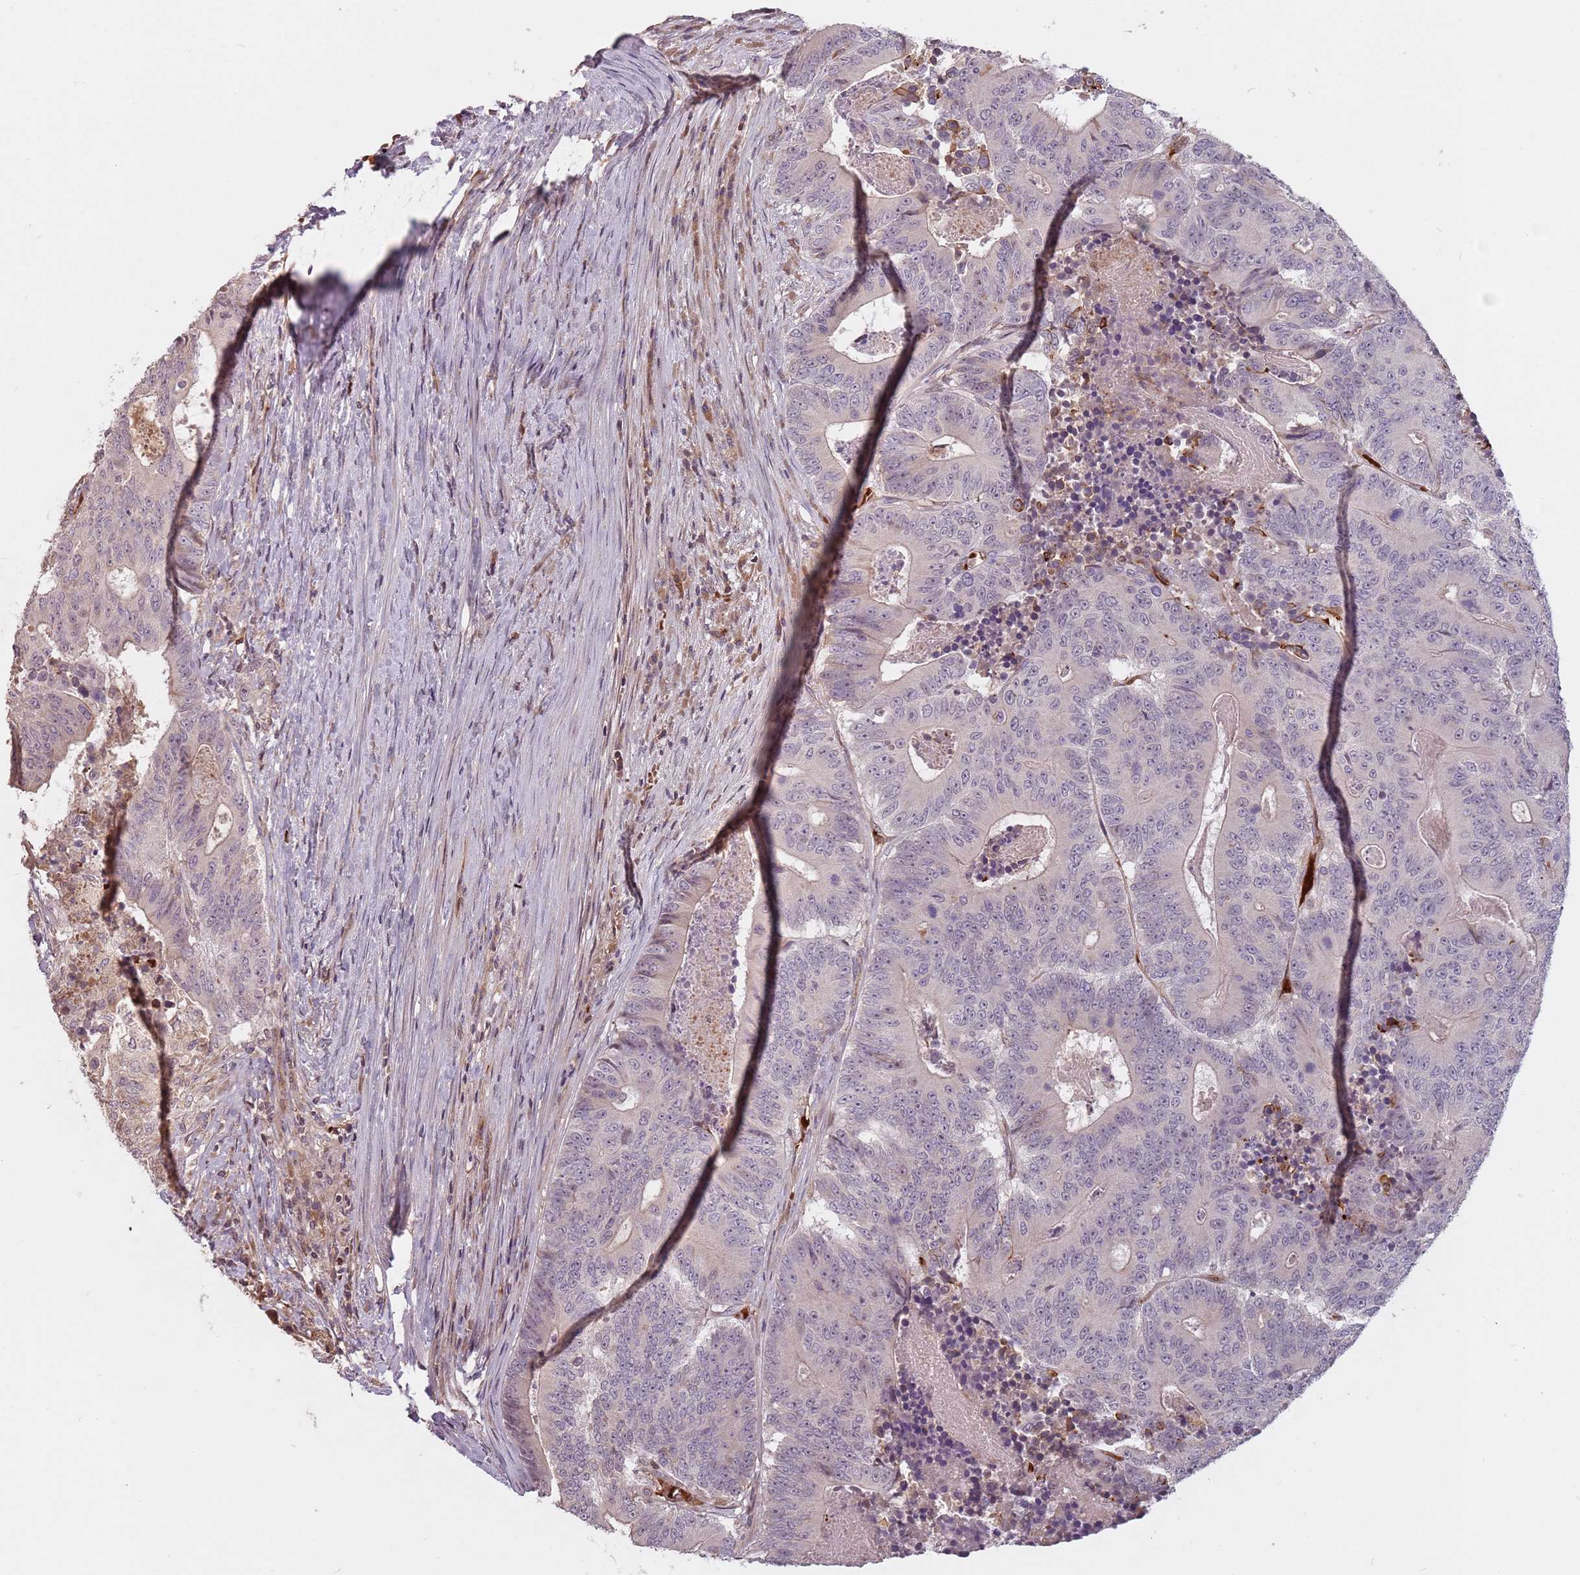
{"staining": {"intensity": "negative", "quantity": "none", "location": "none"}, "tissue": "colorectal cancer", "cell_type": "Tumor cells", "image_type": "cancer", "snomed": [{"axis": "morphology", "description": "Adenocarcinoma, NOS"}, {"axis": "topography", "description": "Colon"}], "caption": "This histopathology image is of colorectal adenocarcinoma stained with IHC to label a protein in brown with the nuclei are counter-stained blue. There is no staining in tumor cells.", "gene": "GPR180", "patient": {"sex": "male", "age": 83}}